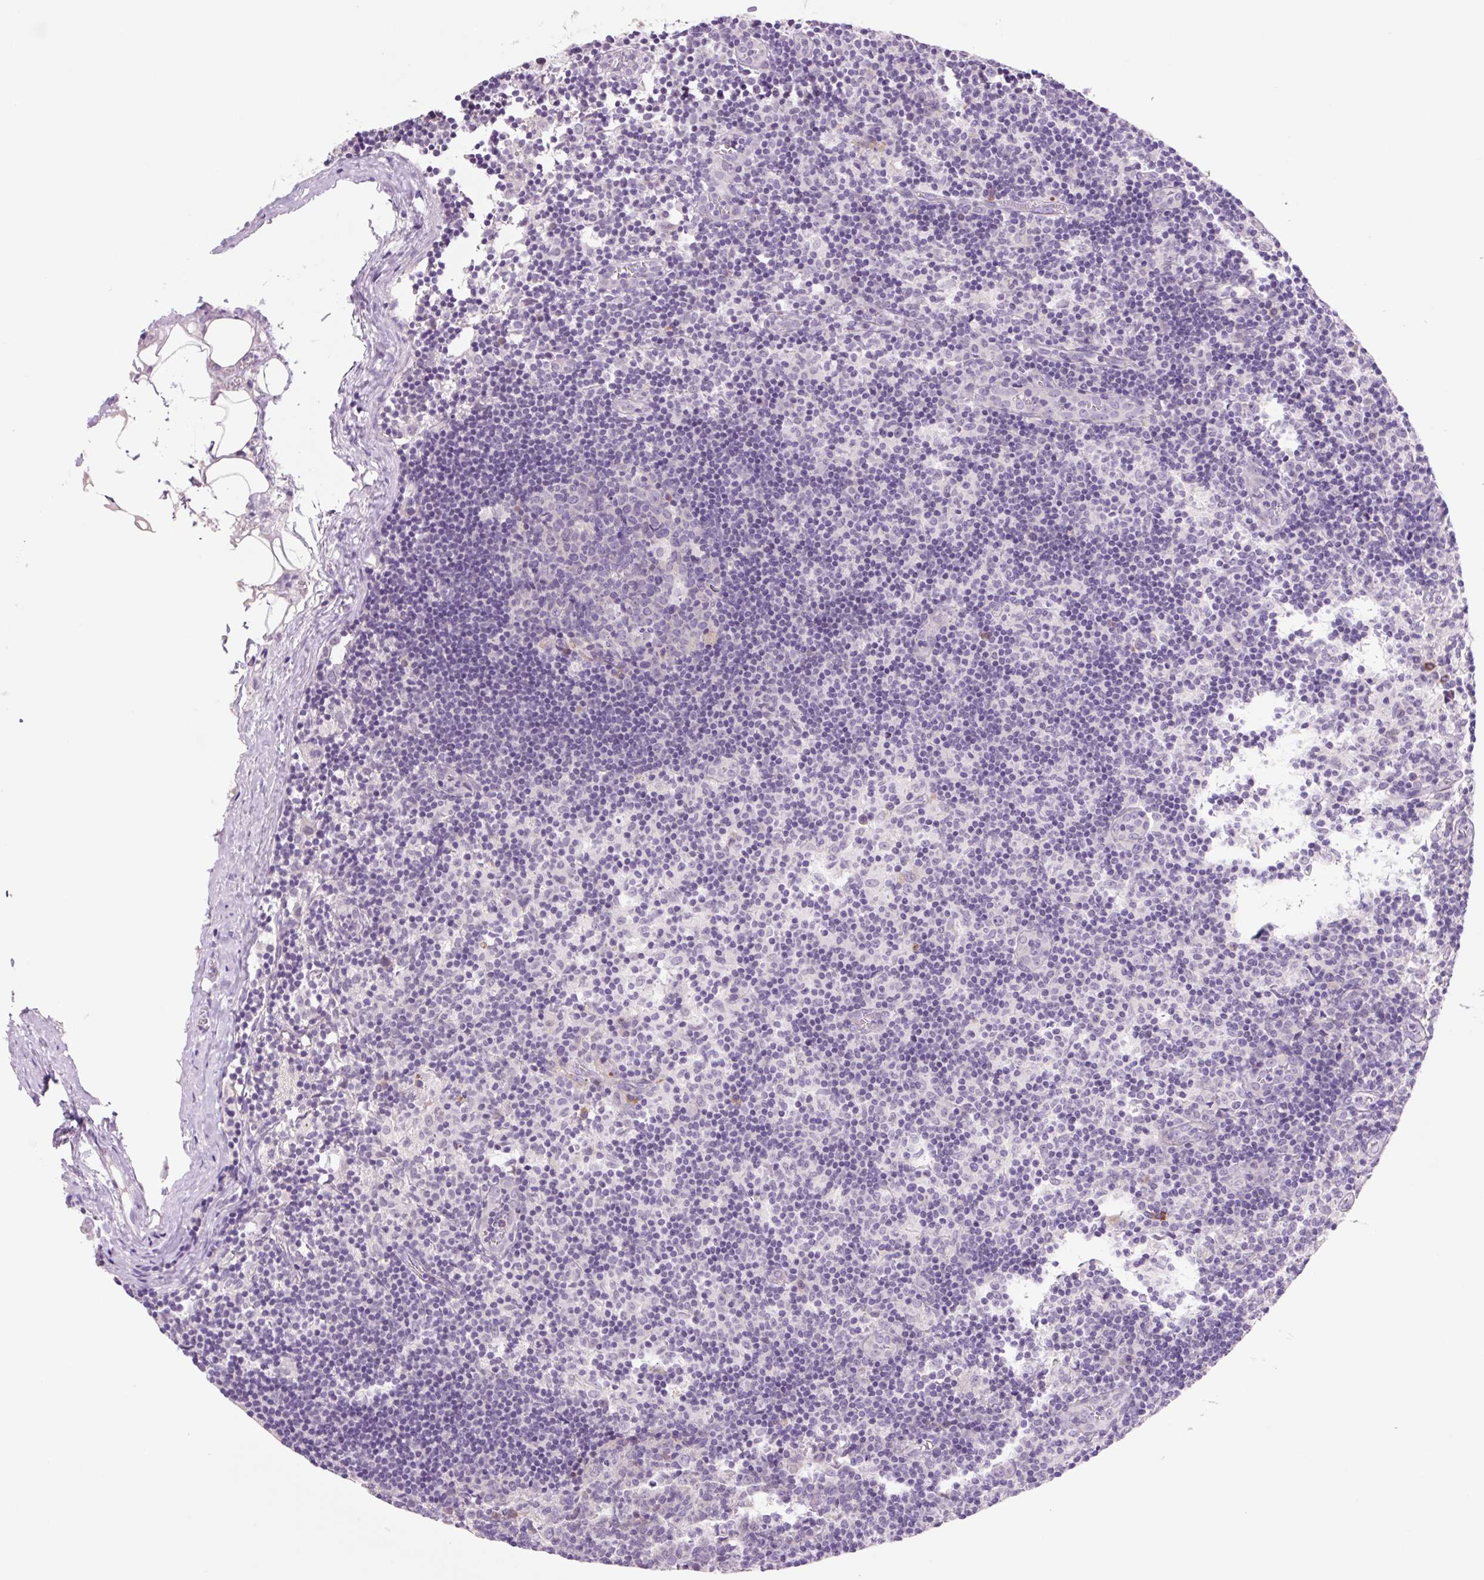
{"staining": {"intensity": "negative", "quantity": "none", "location": "none"}, "tissue": "lymph node", "cell_type": "Germinal center cells", "image_type": "normal", "snomed": [{"axis": "morphology", "description": "Normal tissue, NOS"}, {"axis": "topography", "description": "Lymph node"}], "caption": "Immunohistochemistry micrograph of benign lymph node stained for a protein (brown), which shows no staining in germinal center cells. The staining was performed using DAB to visualize the protein expression in brown, while the nuclei were stained in blue with hematoxylin (Magnification: 20x).", "gene": "CELF6", "patient": {"sex": "female", "age": 45}}